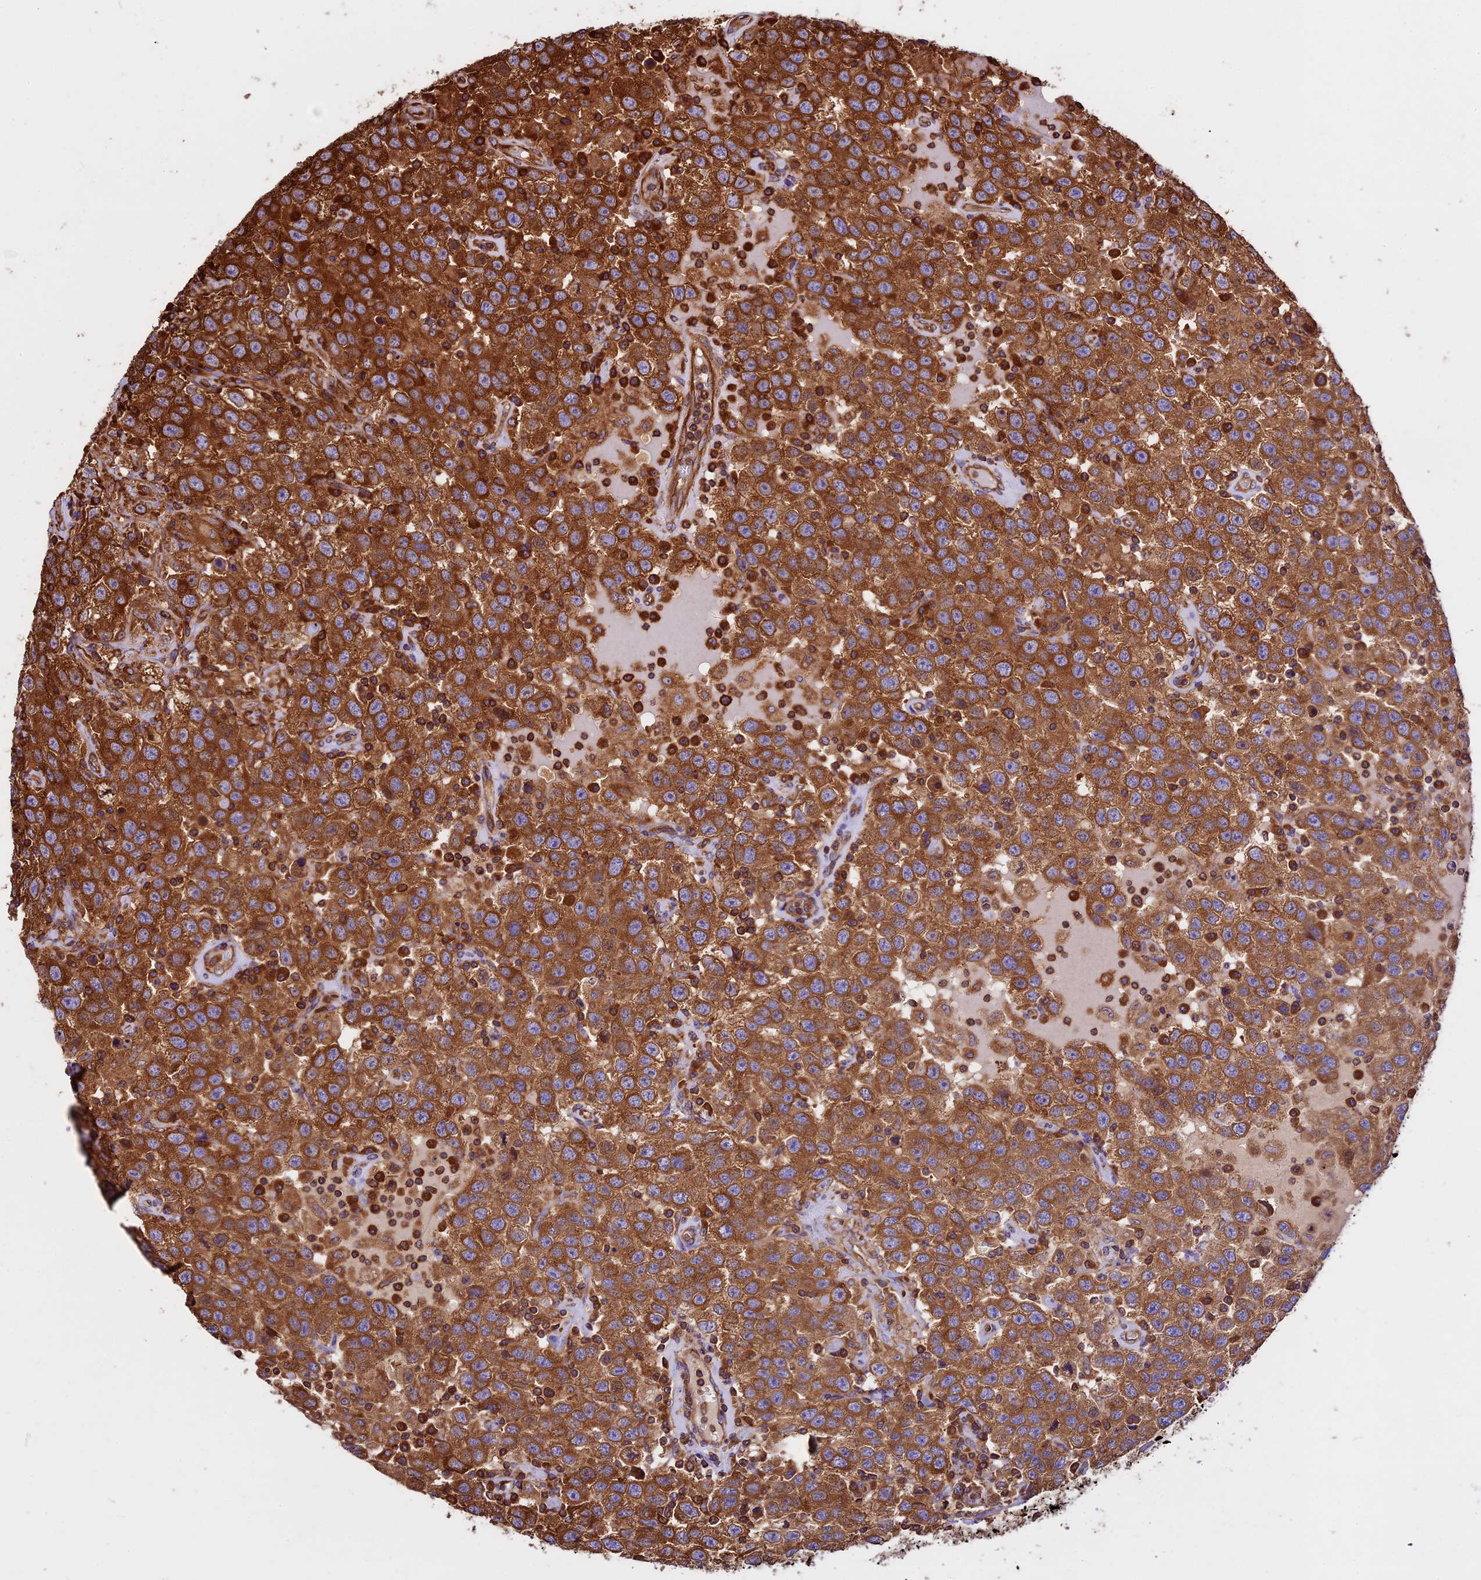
{"staining": {"intensity": "strong", "quantity": ">75%", "location": "cytoplasmic/membranous"}, "tissue": "testis cancer", "cell_type": "Tumor cells", "image_type": "cancer", "snomed": [{"axis": "morphology", "description": "Seminoma, NOS"}, {"axis": "topography", "description": "Testis"}], "caption": "Protein expression analysis of human testis cancer (seminoma) reveals strong cytoplasmic/membranous positivity in about >75% of tumor cells. (DAB (3,3'-diaminobenzidine) IHC, brown staining for protein, blue staining for nuclei).", "gene": "KARS1", "patient": {"sex": "male", "age": 41}}